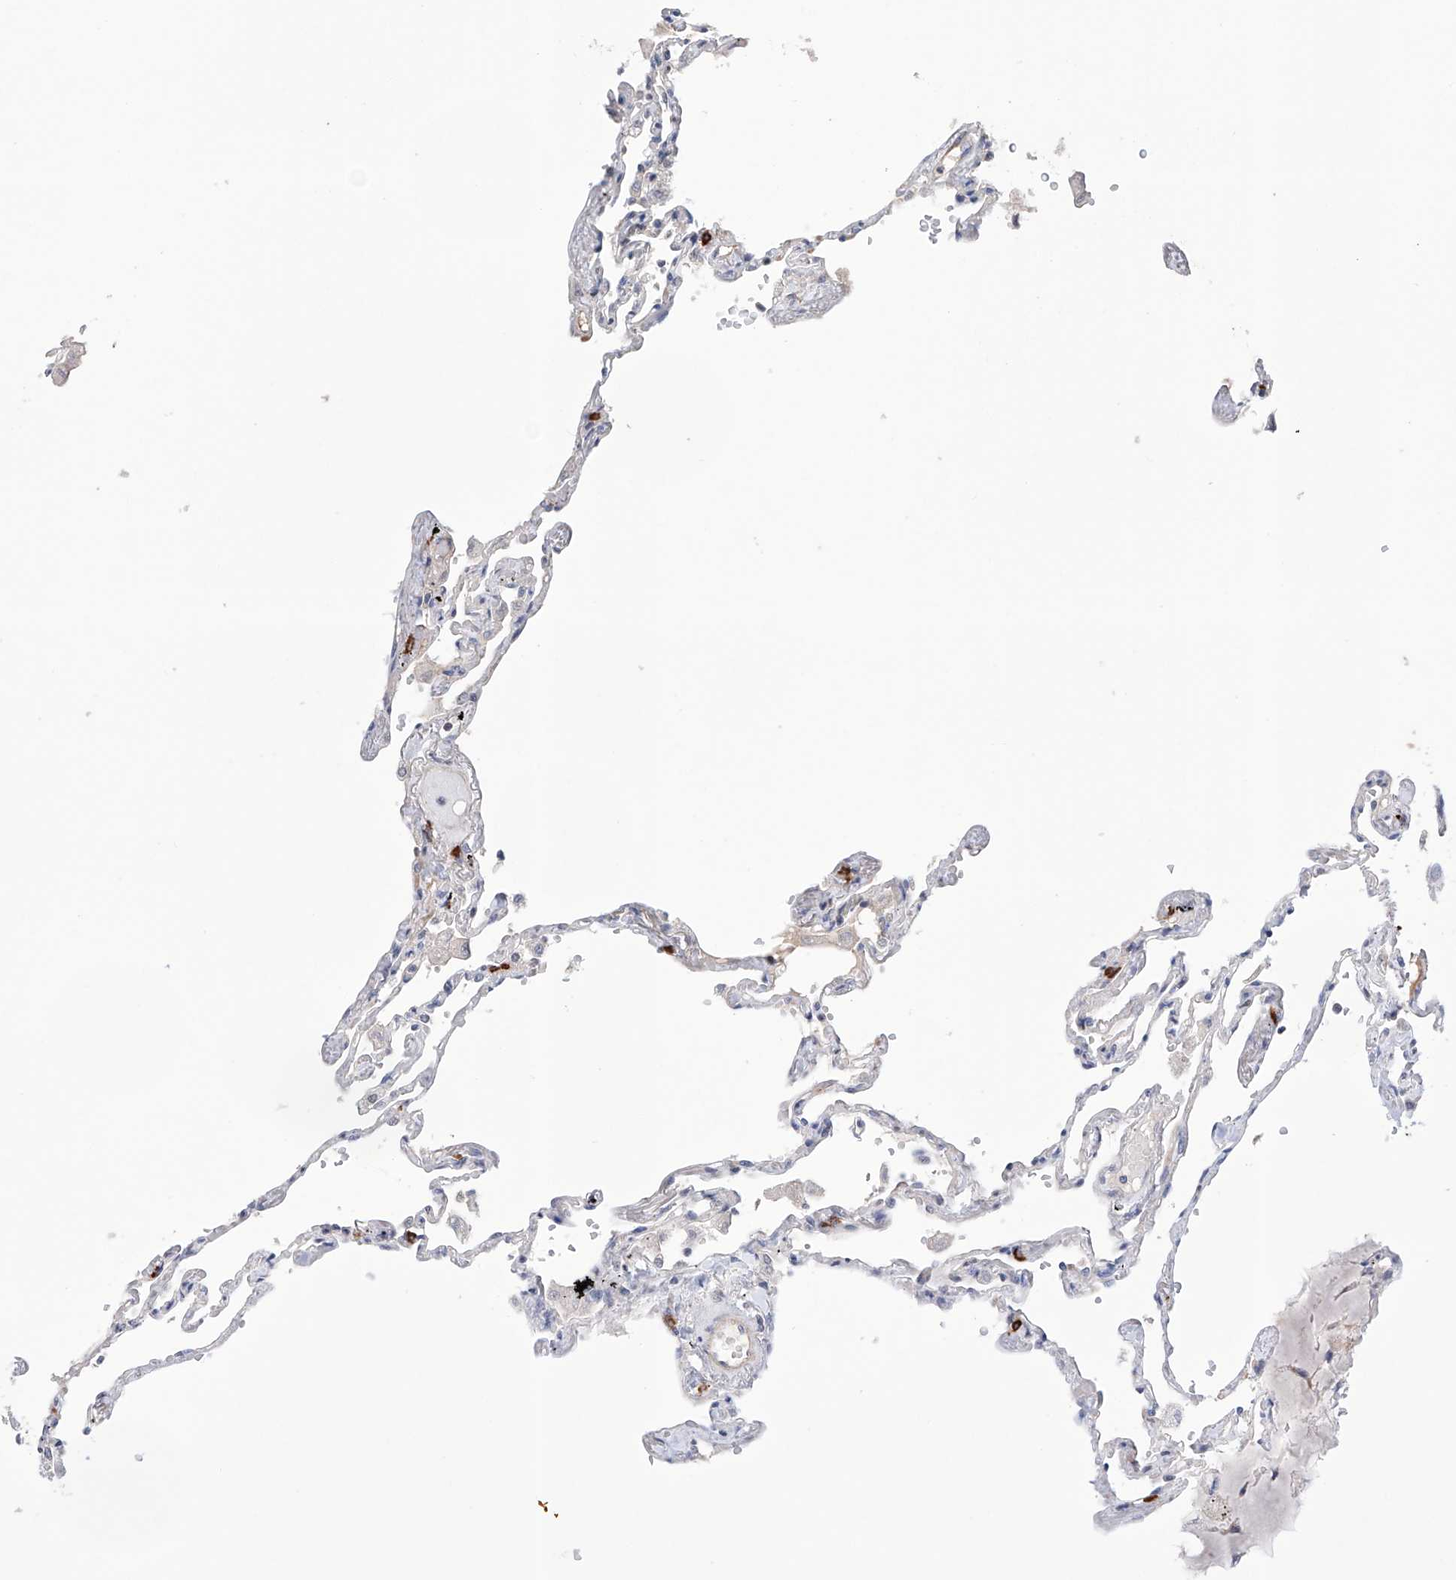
{"staining": {"intensity": "negative", "quantity": "none", "location": "none"}, "tissue": "lung", "cell_type": "Alveolar cells", "image_type": "normal", "snomed": [{"axis": "morphology", "description": "Normal tissue, NOS"}, {"axis": "topography", "description": "Lung"}], "caption": "IHC histopathology image of unremarkable lung: human lung stained with DAB displays no significant protein positivity in alveolar cells. The staining was performed using DAB (3,3'-diaminobenzidine) to visualize the protein expression in brown, while the nuclei were stained in blue with hematoxylin (Magnification: 20x).", "gene": "AFG1L", "patient": {"sex": "female", "age": 67}}